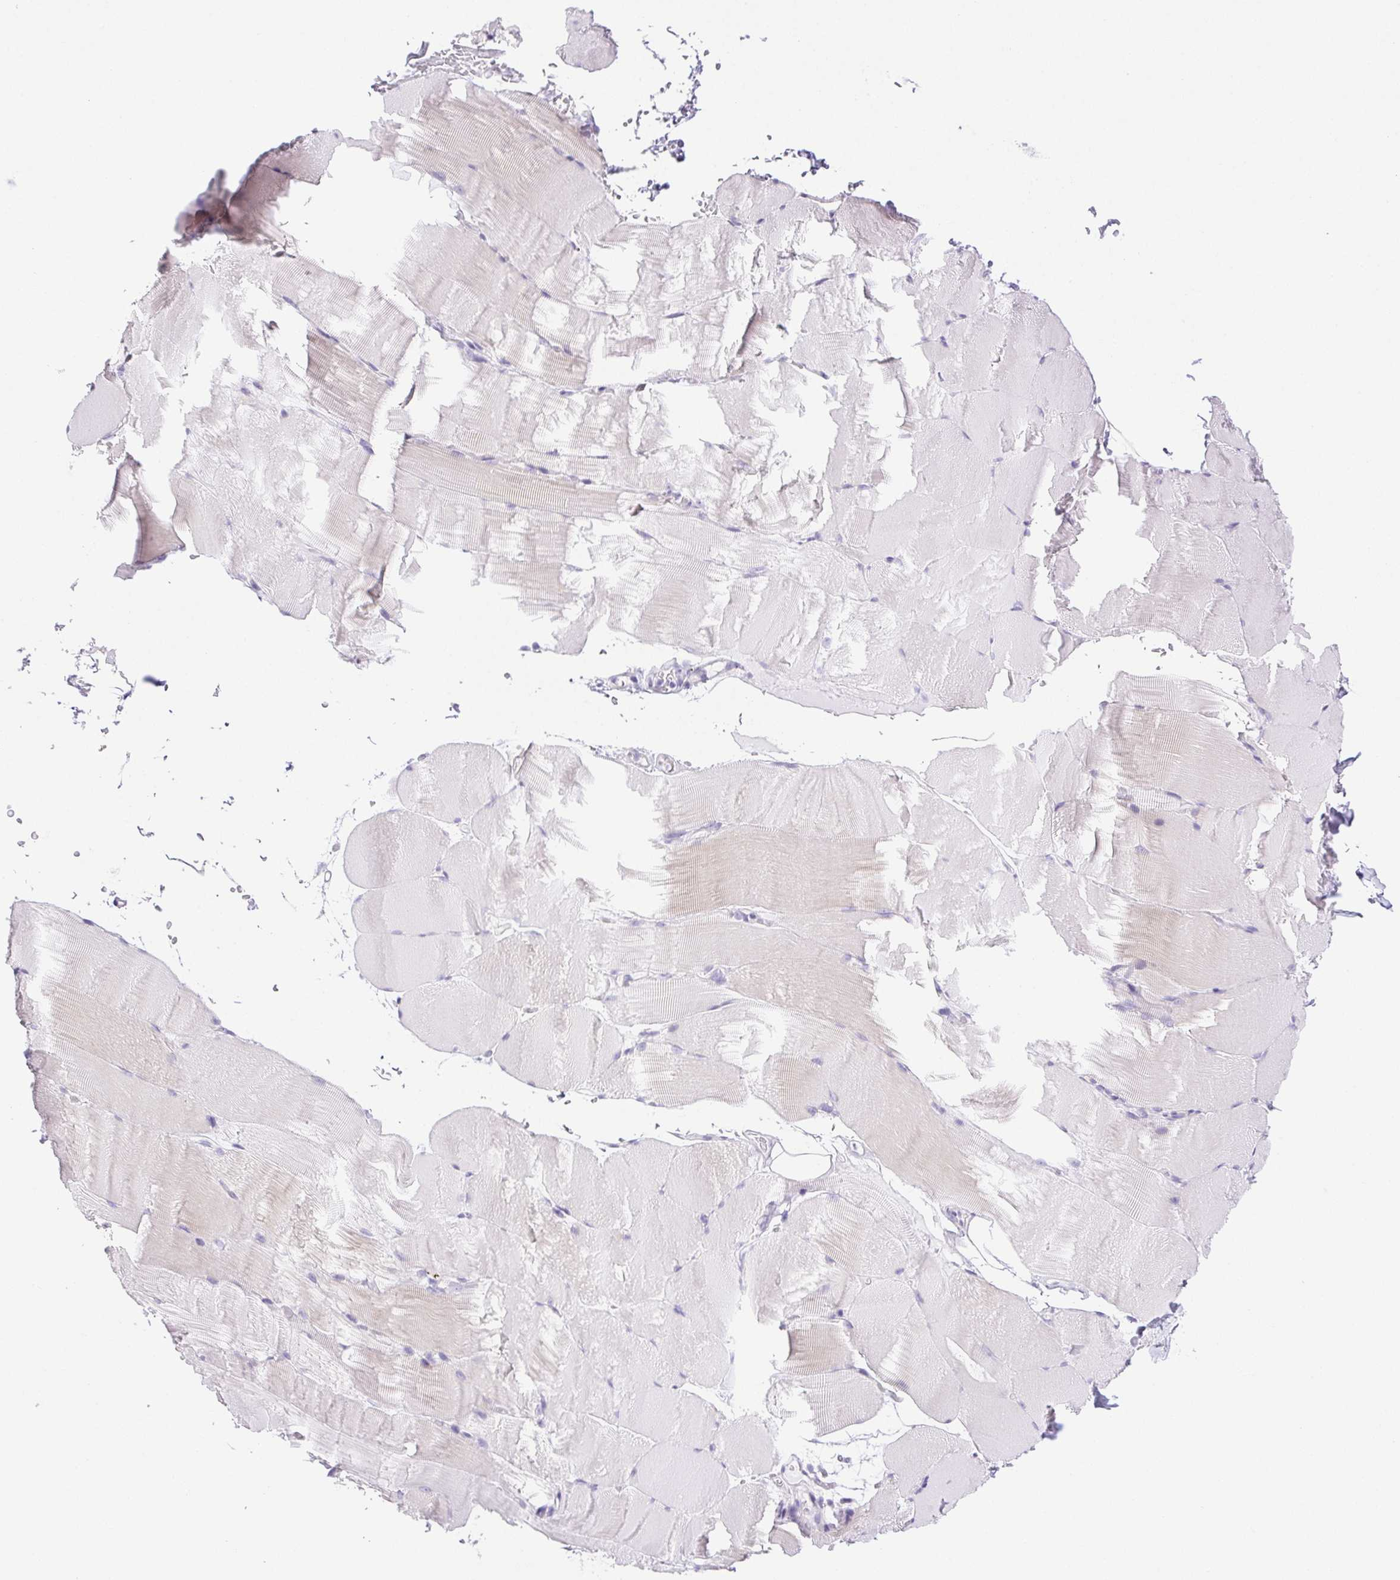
{"staining": {"intensity": "negative", "quantity": "none", "location": "none"}, "tissue": "skeletal muscle", "cell_type": "Myocytes", "image_type": "normal", "snomed": [{"axis": "morphology", "description": "Normal tissue, NOS"}, {"axis": "topography", "description": "Skeletal muscle"}], "caption": "Skeletal muscle was stained to show a protein in brown. There is no significant staining in myocytes. Nuclei are stained in blue.", "gene": "PAPPA2", "patient": {"sex": "female", "age": 37}}